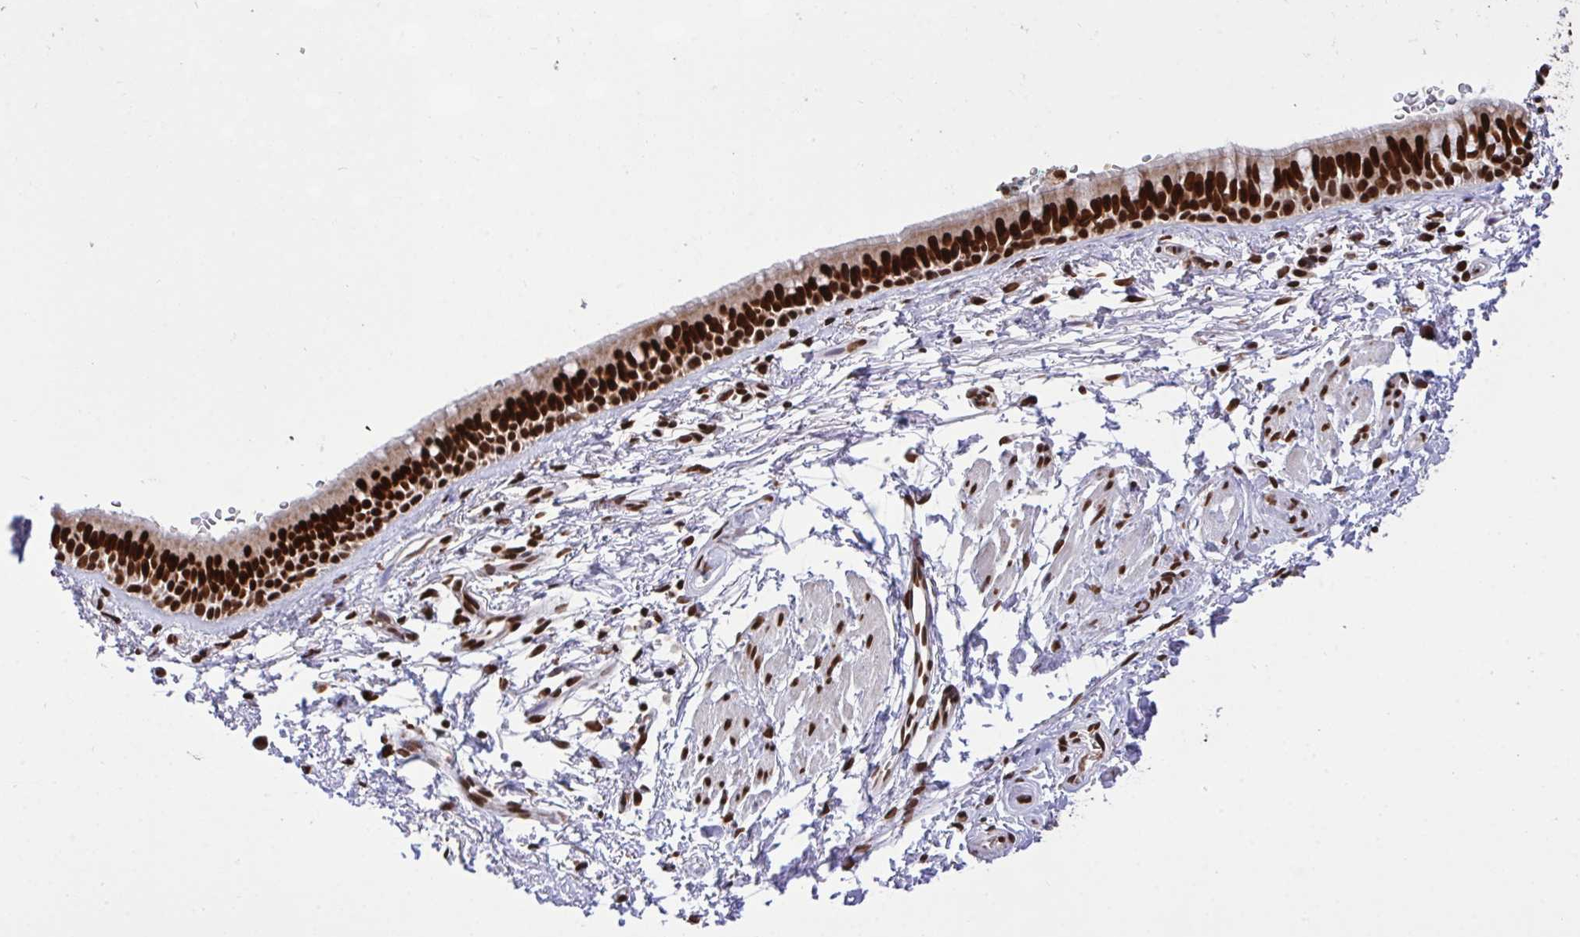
{"staining": {"intensity": "strong", "quantity": ">75%", "location": "nuclear"}, "tissue": "bronchus", "cell_type": "Respiratory epithelial cells", "image_type": "normal", "snomed": [{"axis": "morphology", "description": "Normal tissue, NOS"}, {"axis": "topography", "description": "Lymph node"}, {"axis": "topography", "description": "Cartilage tissue"}, {"axis": "topography", "description": "Bronchus"}], "caption": "Immunohistochemistry (IHC) staining of unremarkable bronchus, which reveals high levels of strong nuclear positivity in about >75% of respiratory epithelial cells indicating strong nuclear protein staining. The staining was performed using DAB (brown) for protein detection and nuclei were counterstained in hematoxylin (blue).", "gene": "ENSG00000268083", "patient": {"sex": "female", "age": 70}}